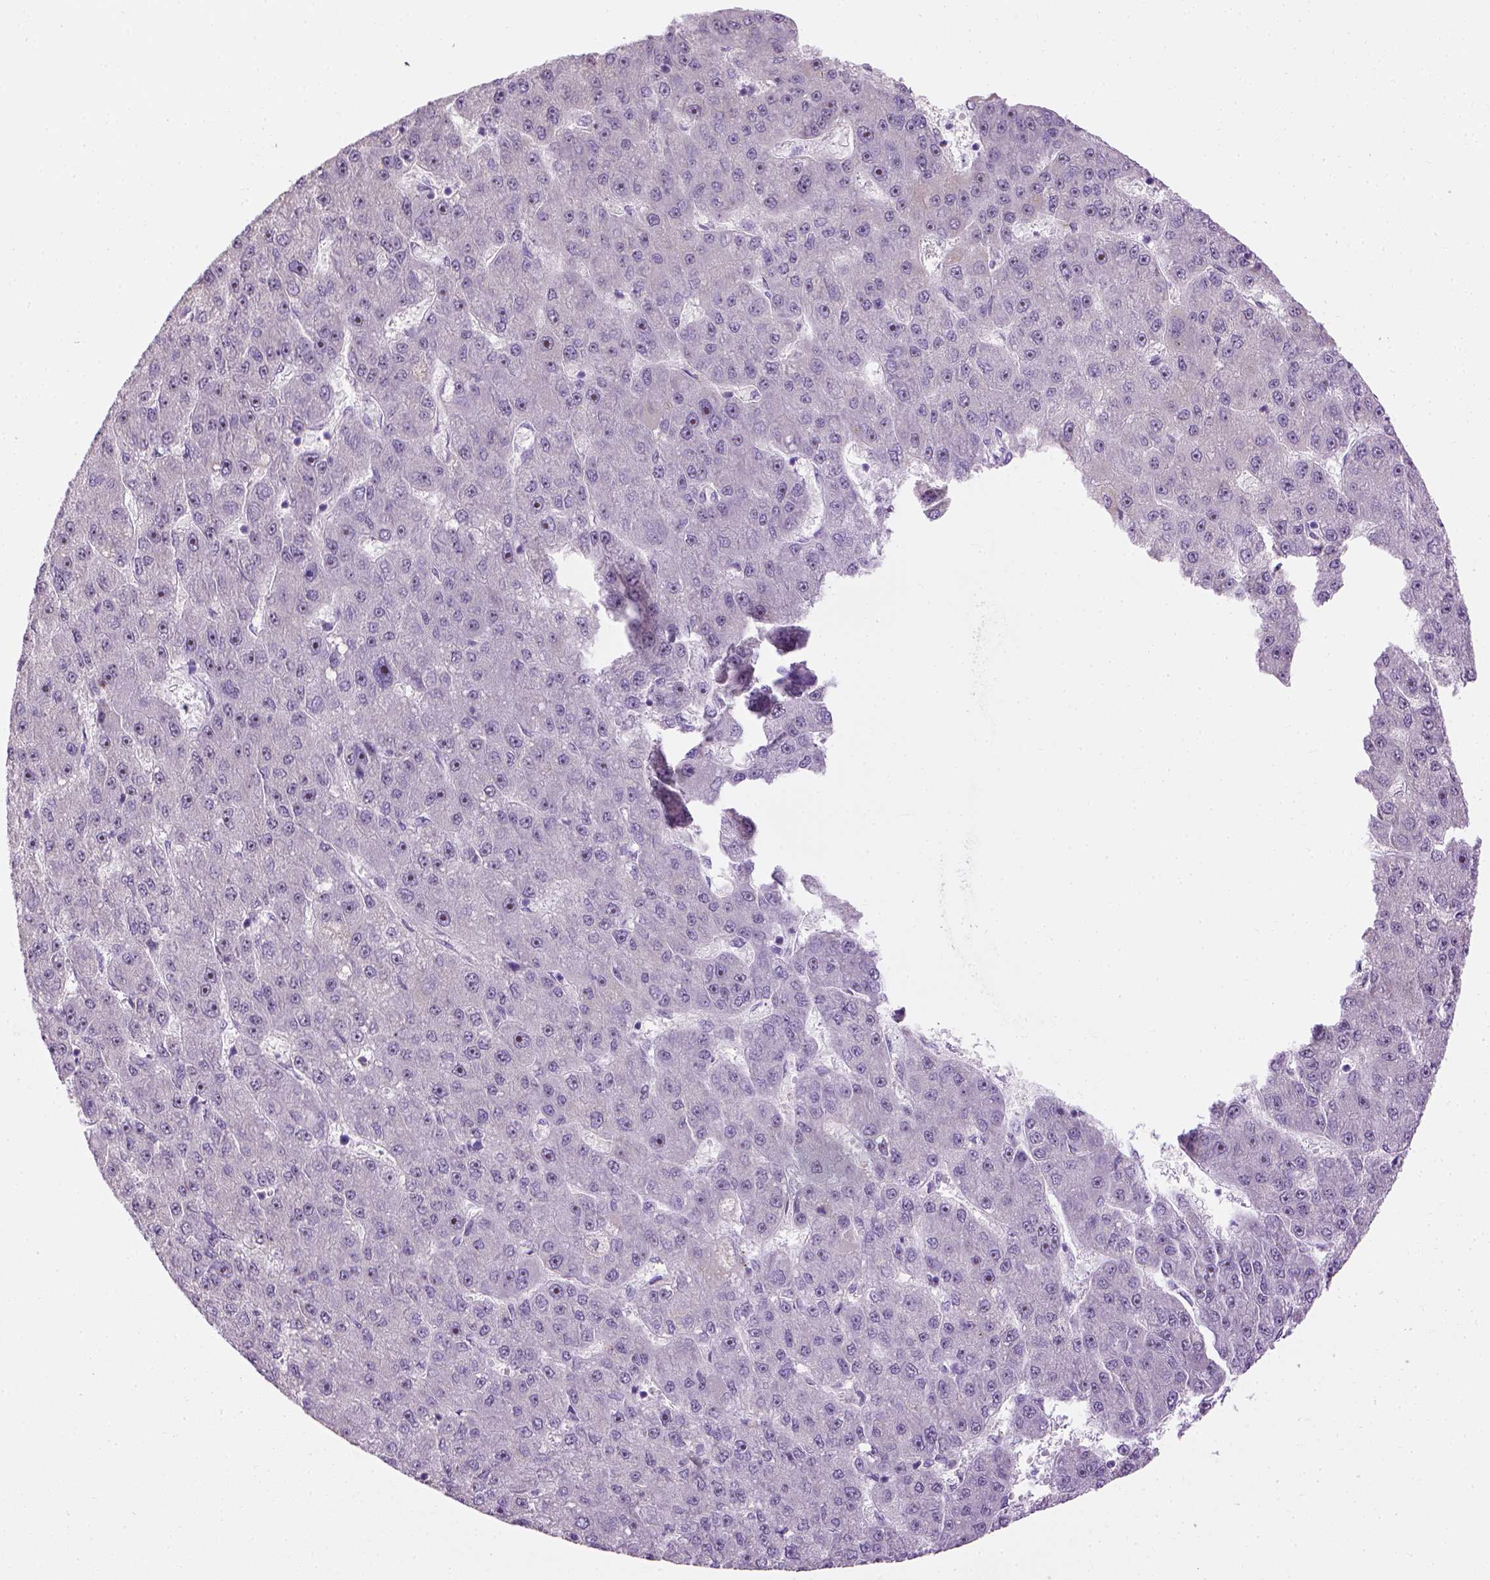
{"staining": {"intensity": "moderate", "quantity": "<25%", "location": "nuclear"}, "tissue": "liver cancer", "cell_type": "Tumor cells", "image_type": "cancer", "snomed": [{"axis": "morphology", "description": "Carcinoma, Hepatocellular, NOS"}, {"axis": "topography", "description": "Liver"}], "caption": "Tumor cells reveal low levels of moderate nuclear expression in approximately <25% of cells in liver cancer.", "gene": "UTP4", "patient": {"sex": "male", "age": 67}}